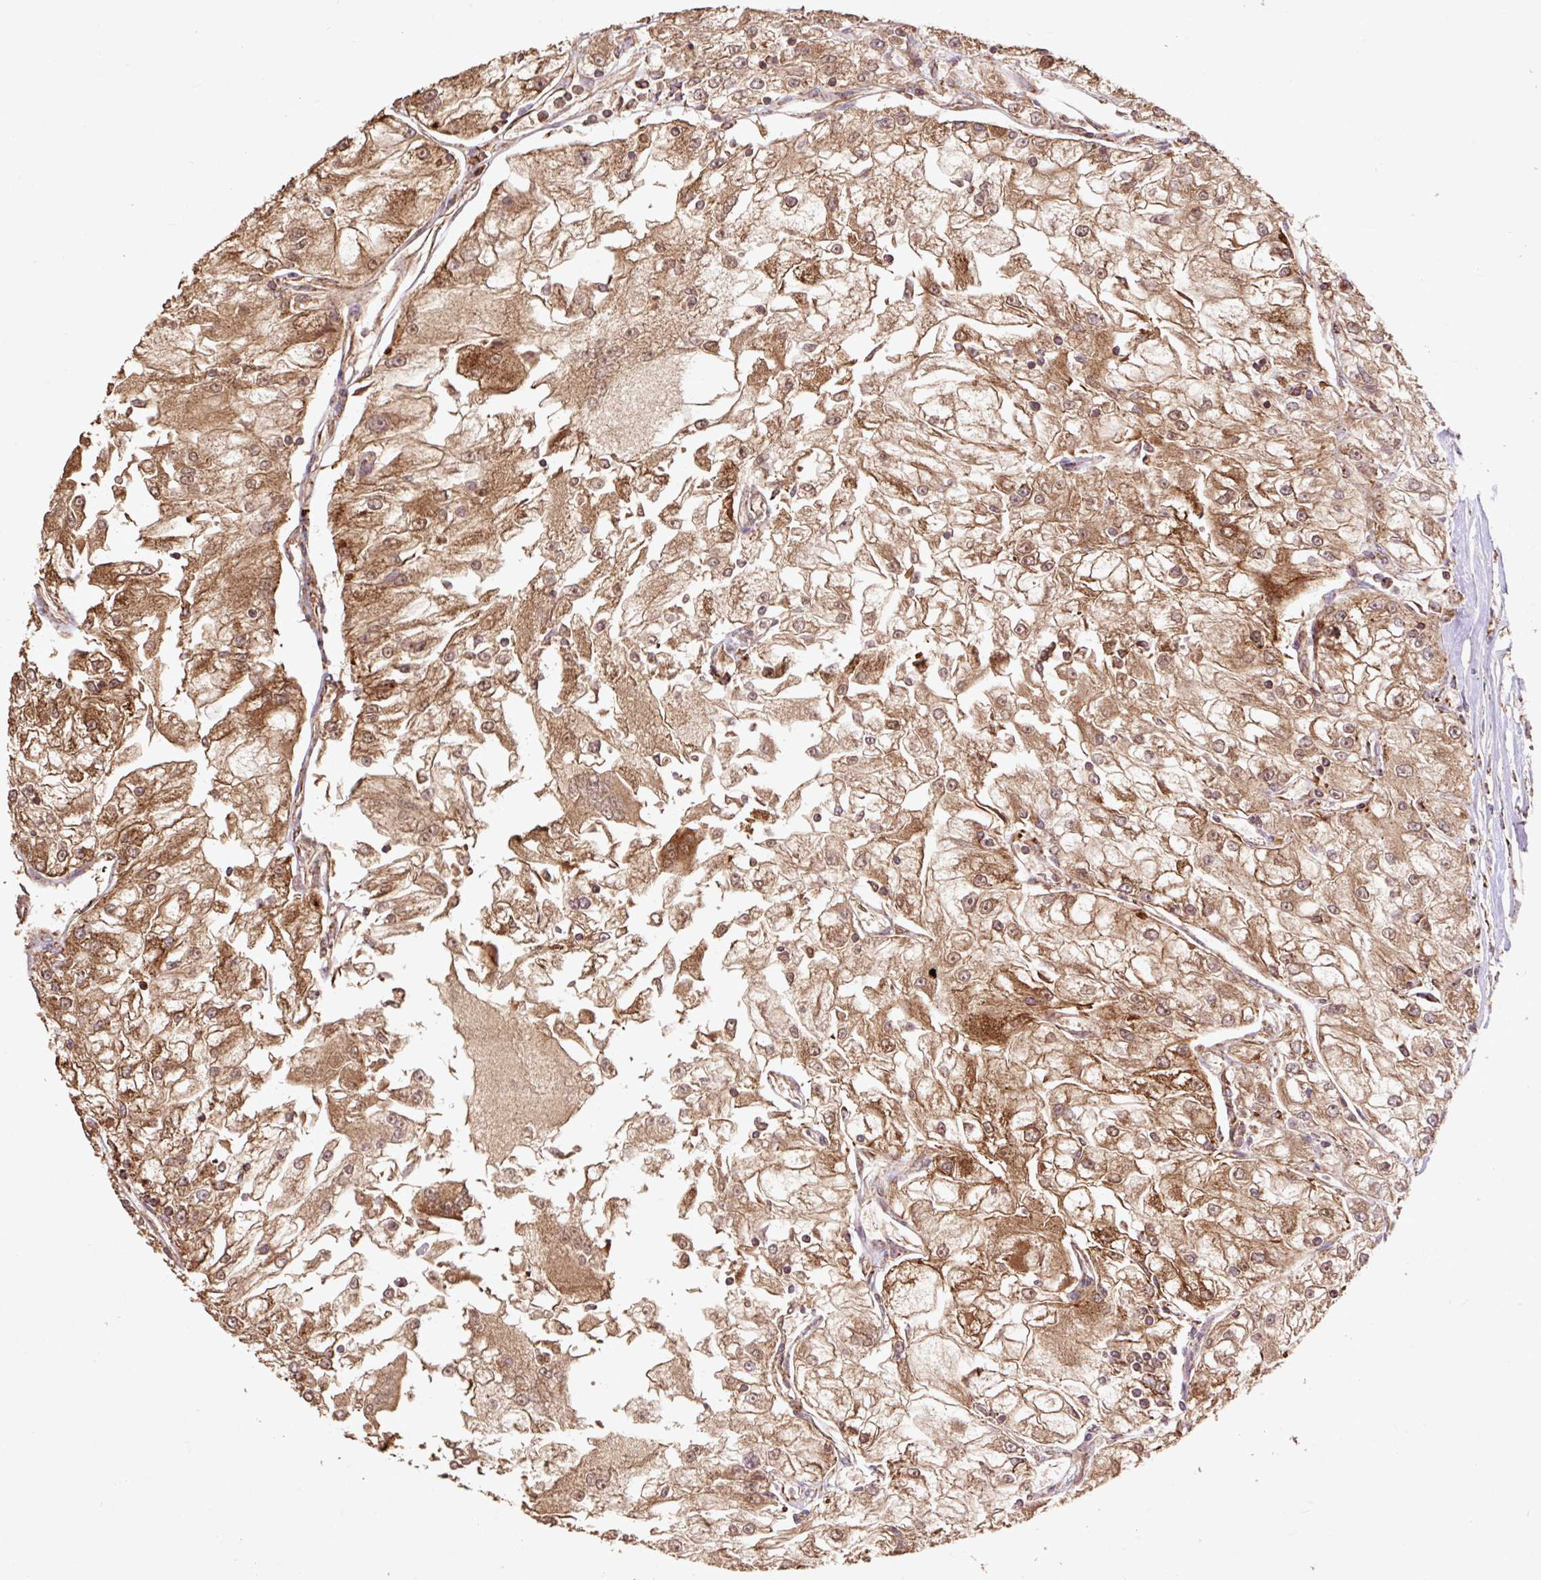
{"staining": {"intensity": "moderate", "quantity": ">75%", "location": "cytoplasmic/membranous,nuclear"}, "tissue": "renal cancer", "cell_type": "Tumor cells", "image_type": "cancer", "snomed": [{"axis": "morphology", "description": "Adenocarcinoma, NOS"}, {"axis": "topography", "description": "Kidney"}], "caption": "A high-resolution image shows IHC staining of renal adenocarcinoma, which shows moderate cytoplasmic/membranous and nuclear expression in approximately >75% of tumor cells. (DAB (3,3'-diaminobenzidine) = brown stain, brightfield microscopy at high magnification).", "gene": "ATP5F1A", "patient": {"sex": "female", "age": 72}}